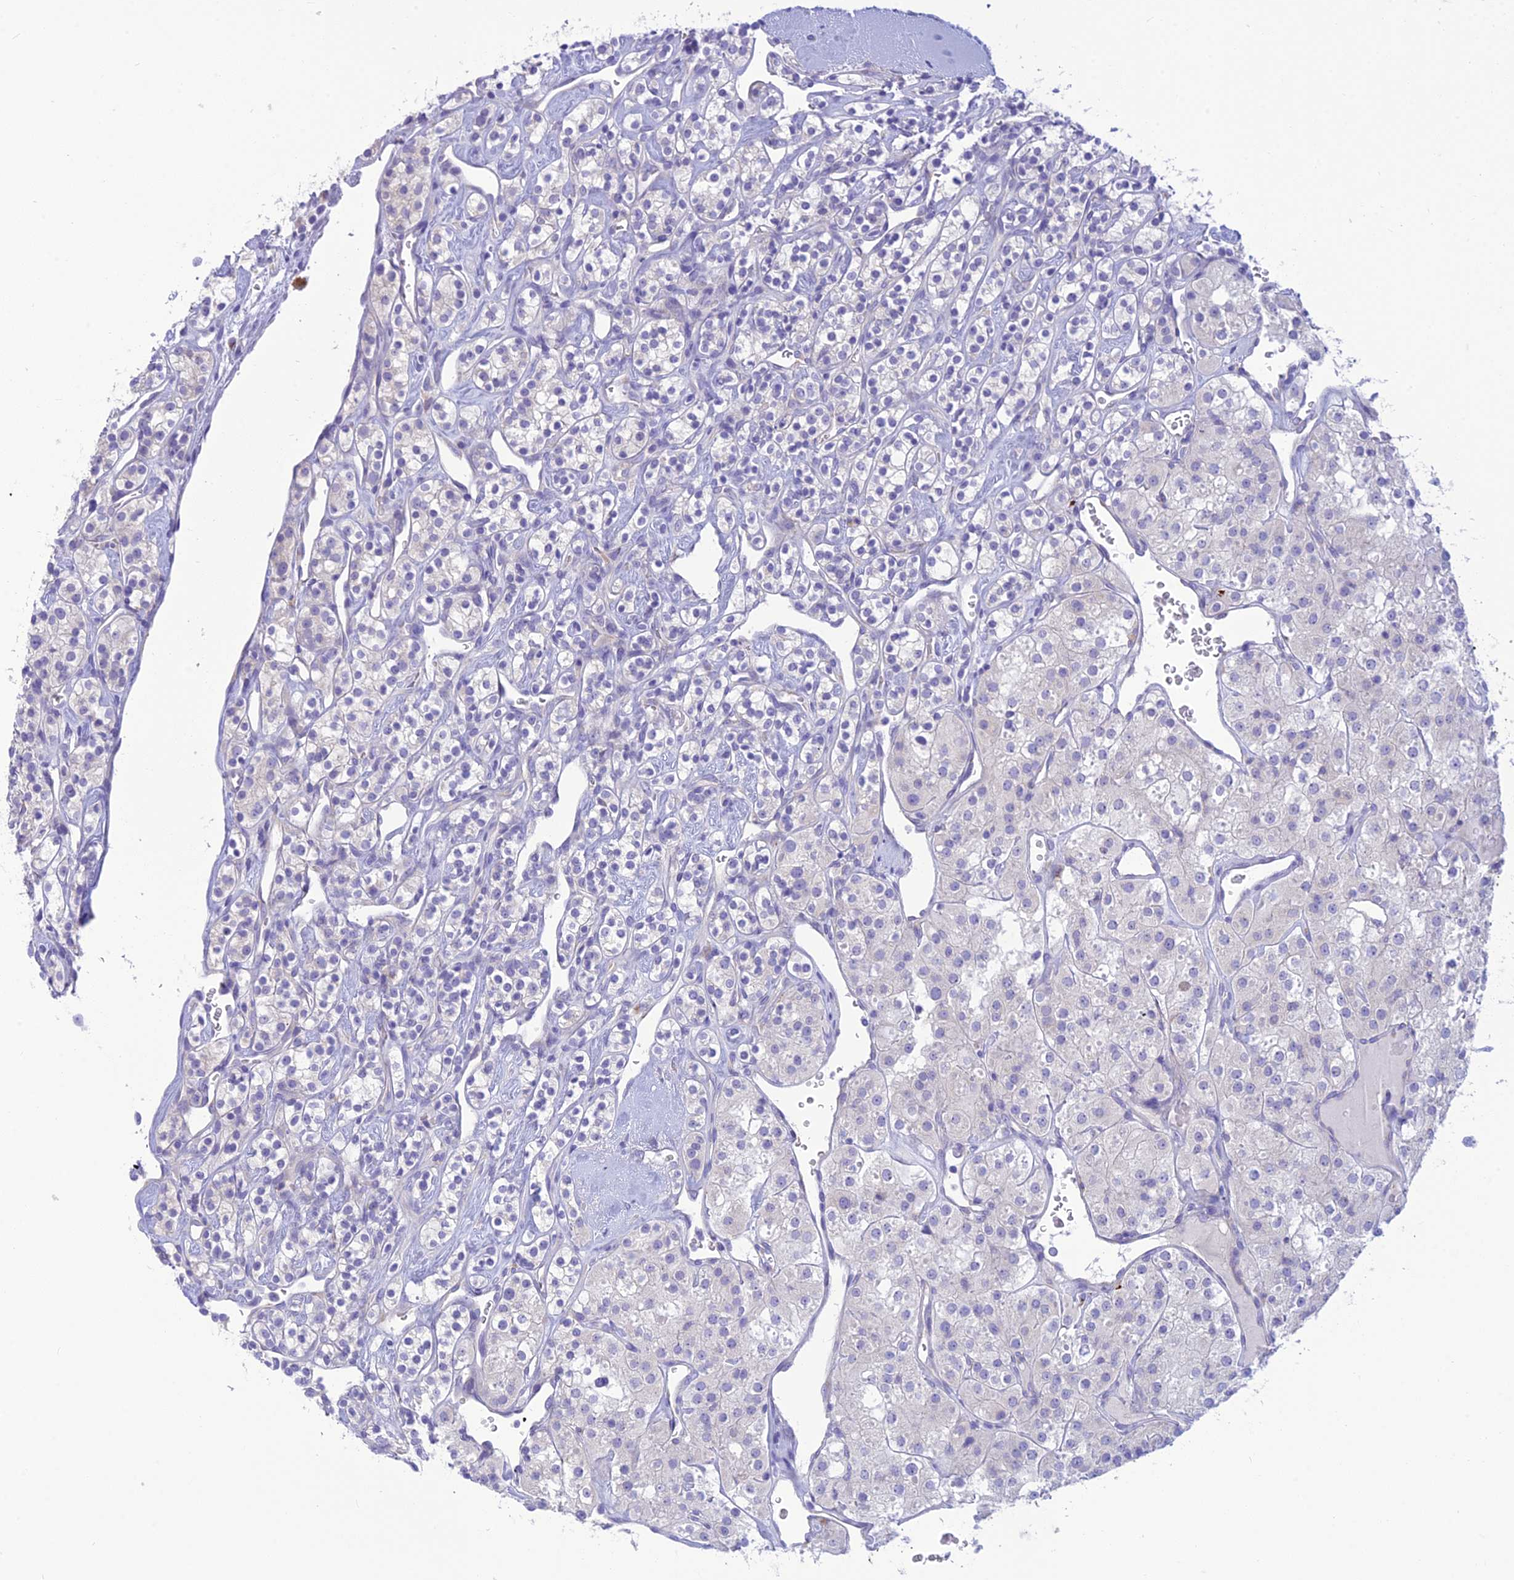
{"staining": {"intensity": "negative", "quantity": "none", "location": "none"}, "tissue": "renal cancer", "cell_type": "Tumor cells", "image_type": "cancer", "snomed": [{"axis": "morphology", "description": "Adenocarcinoma, NOS"}, {"axis": "topography", "description": "Kidney"}], "caption": "This is an immunohistochemistry histopathology image of human renal adenocarcinoma. There is no expression in tumor cells.", "gene": "DHDH", "patient": {"sex": "male", "age": 77}}